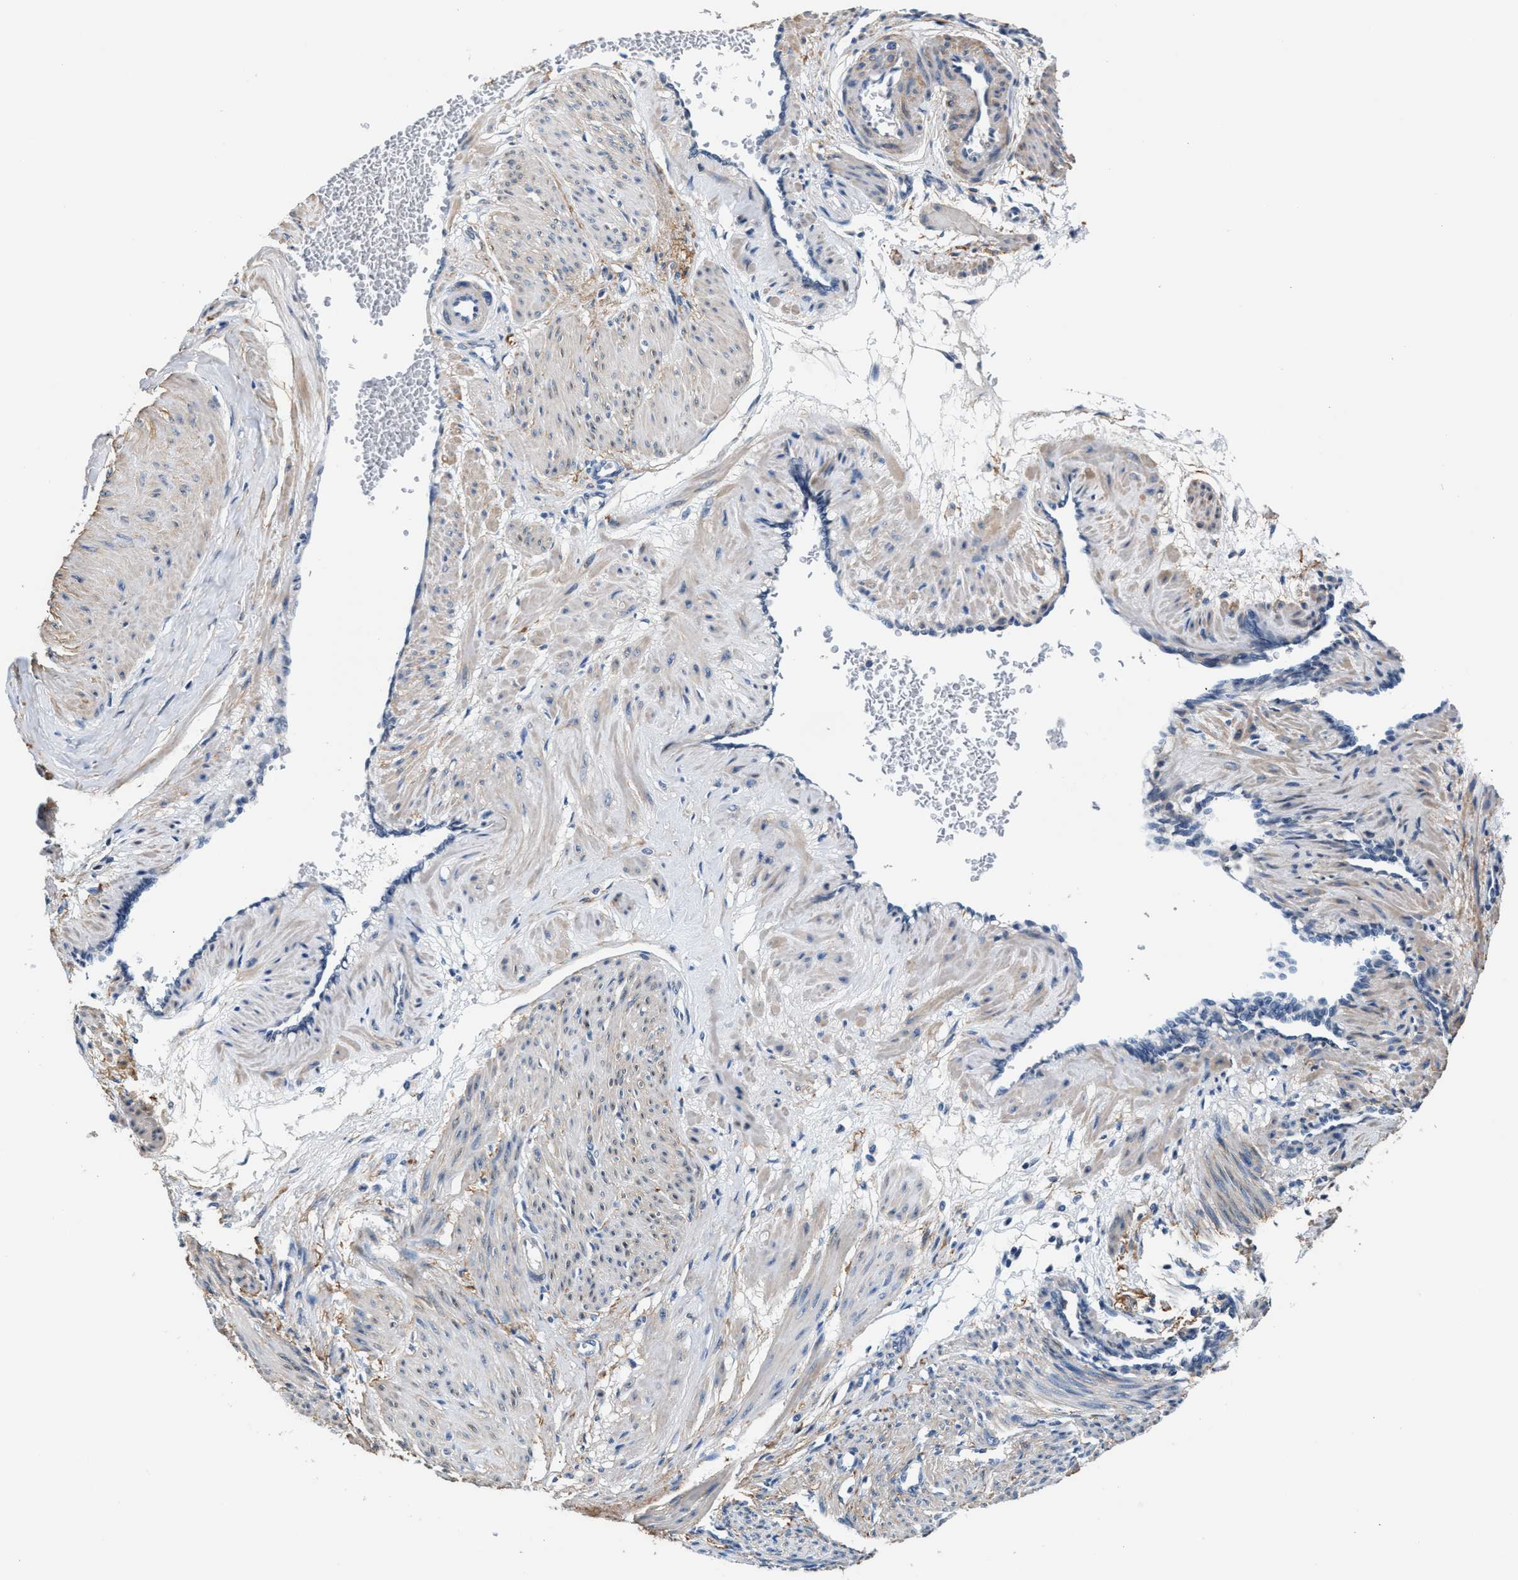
{"staining": {"intensity": "negative", "quantity": "none", "location": "none"}, "tissue": "smooth muscle", "cell_type": "Smooth muscle cells", "image_type": "normal", "snomed": [{"axis": "morphology", "description": "Normal tissue, NOS"}, {"axis": "topography", "description": "Endometrium"}], "caption": "An immunohistochemistry (IHC) micrograph of normal smooth muscle is shown. There is no staining in smooth muscle cells of smooth muscle.", "gene": "MYH3", "patient": {"sex": "female", "age": 33}}